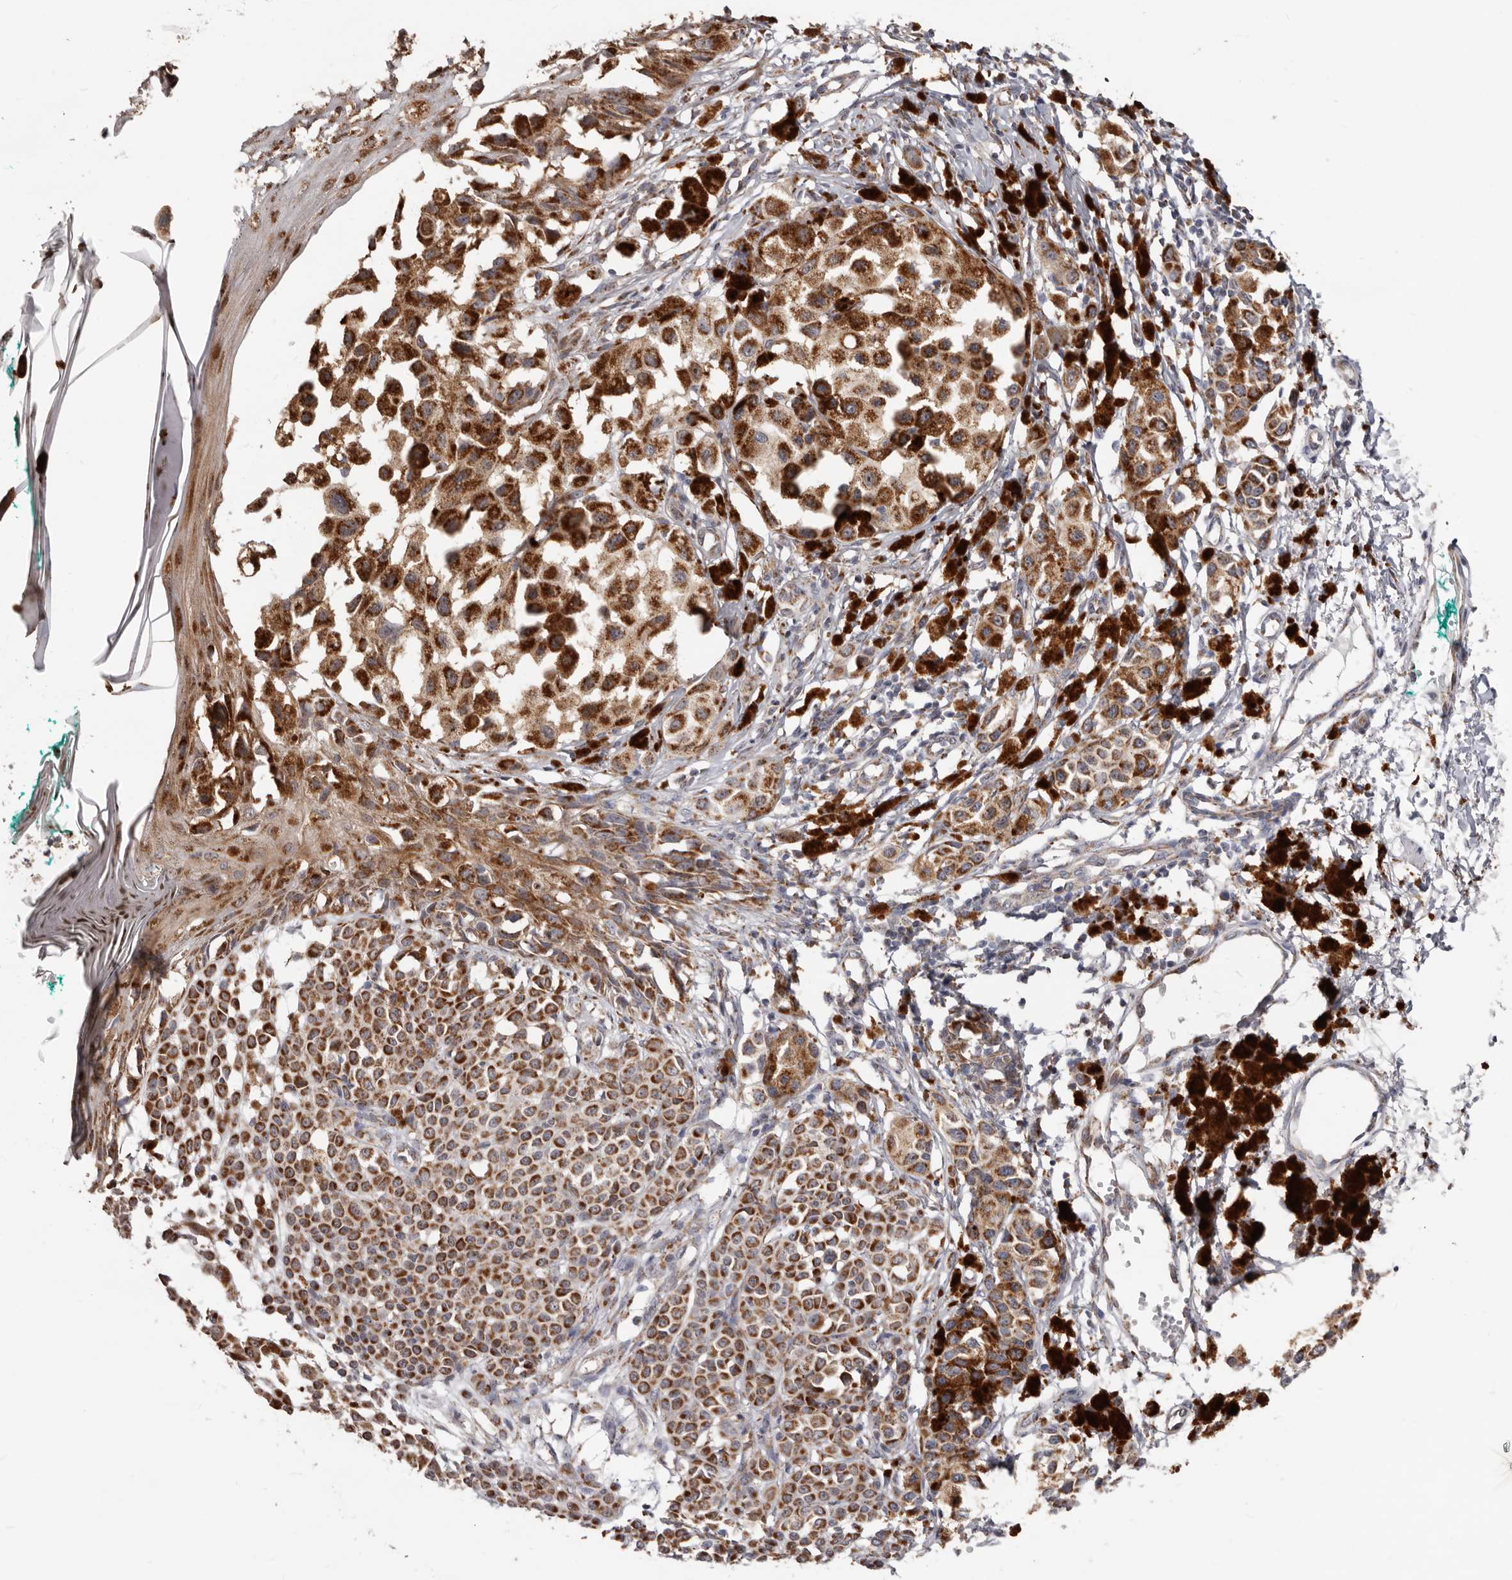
{"staining": {"intensity": "strong", "quantity": ">75%", "location": "cytoplasmic/membranous"}, "tissue": "melanoma", "cell_type": "Tumor cells", "image_type": "cancer", "snomed": [{"axis": "morphology", "description": "Malignant melanoma, NOS"}, {"axis": "topography", "description": "Skin of leg"}], "caption": "Malignant melanoma stained with a protein marker displays strong staining in tumor cells.", "gene": "MRPL18", "patient": {"sex": "female", "age": 72}}